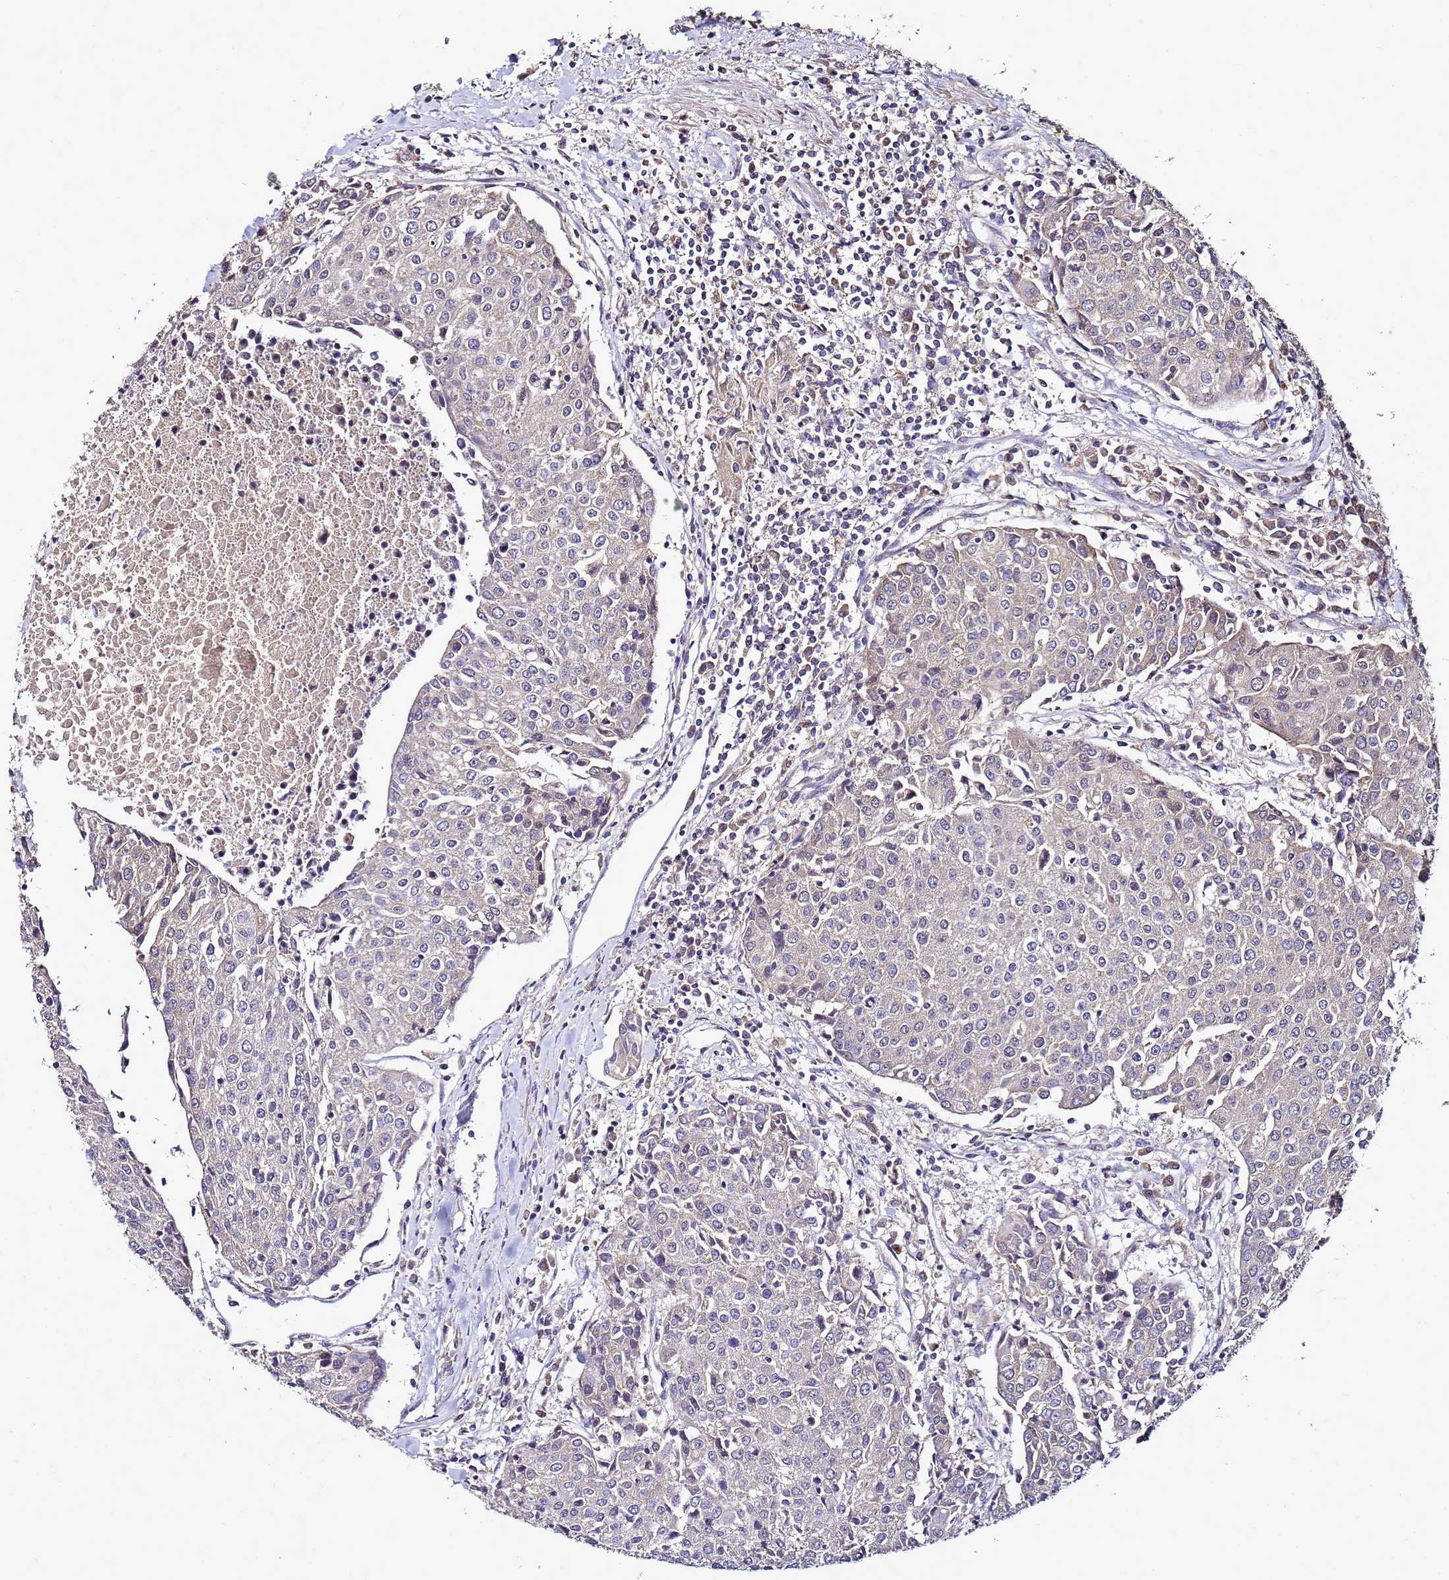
{"staining": {"intensity": "negative", "quantity": "none", "location": "none"}, "tissue": "urothelial cancer", "cell_type": "Tumor cells", "image_type": "cancer", "snomed": [{"axis": "morphology", "description": "Urothelial carcinoma, High grade"}, {"axis": "topography", "description": "Urinary bladder"}], "caption": "This is an IHC histopathology image of human urothelial carcinoma (high-grade). There is no expression in tumor cells.", "gene": "ANKRD17", "patient": {"sex": "female", "age": 85}}